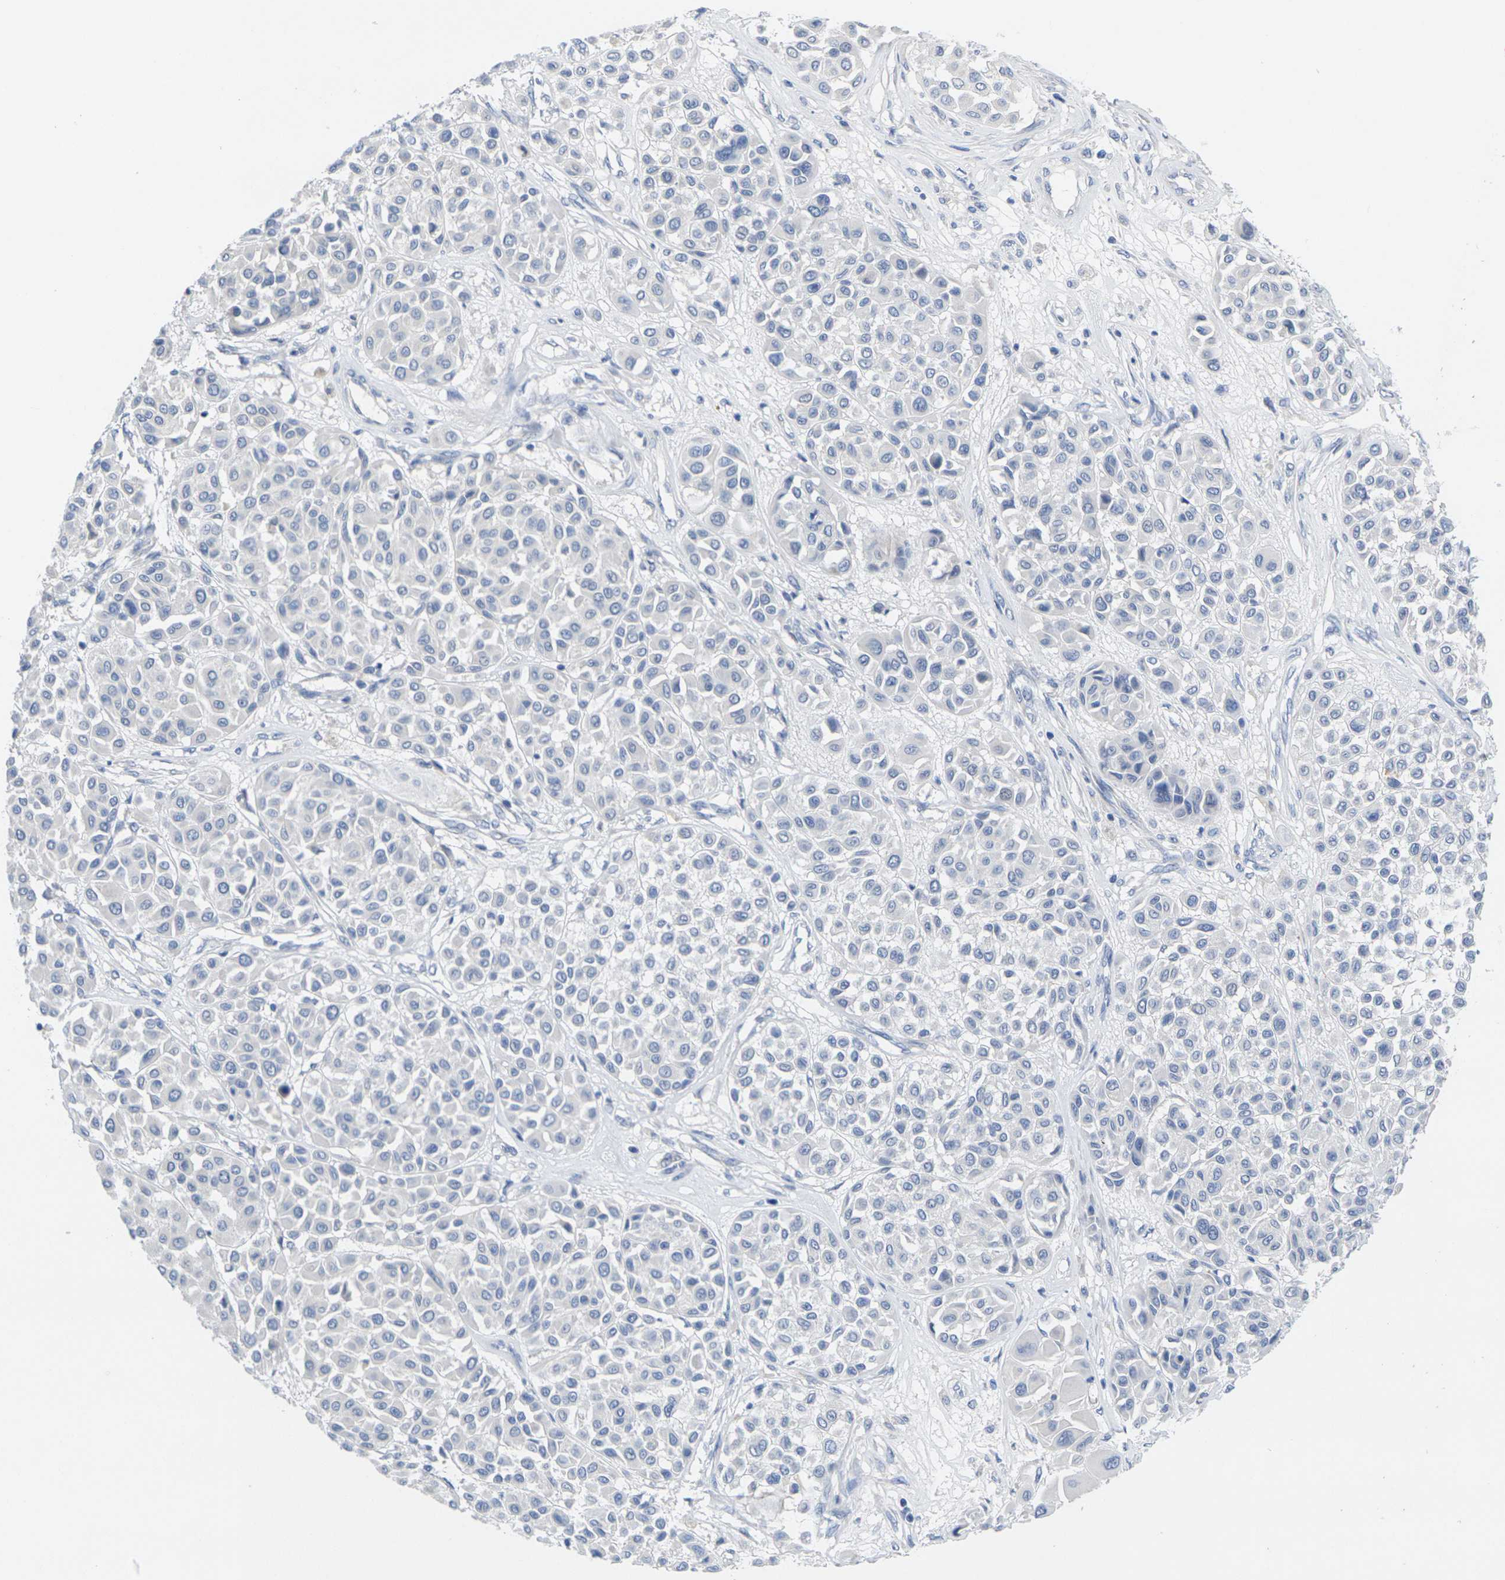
{"staining": {"intensity": "negative", "quantity": "none", "location": "none"}, "tissue": "melanoma", "cell_type": "Tumor cells", "image_type": "cancer", "snomed": [{"axis": "morphology", "description": "Malignant melanoma, Metastatic site"}, {"axis": "topography", "description": "Soft tissue"}], "caption": "Melanoma was stained to show a protein in brown. There is no significant positivity in tumor cells. (Brightfield microscopy of DAB (3,3'-diaminobenzidine) IHC at high magnification).", "gene": "TNNI3", "patient": {"sex": "male", "age": 41}}